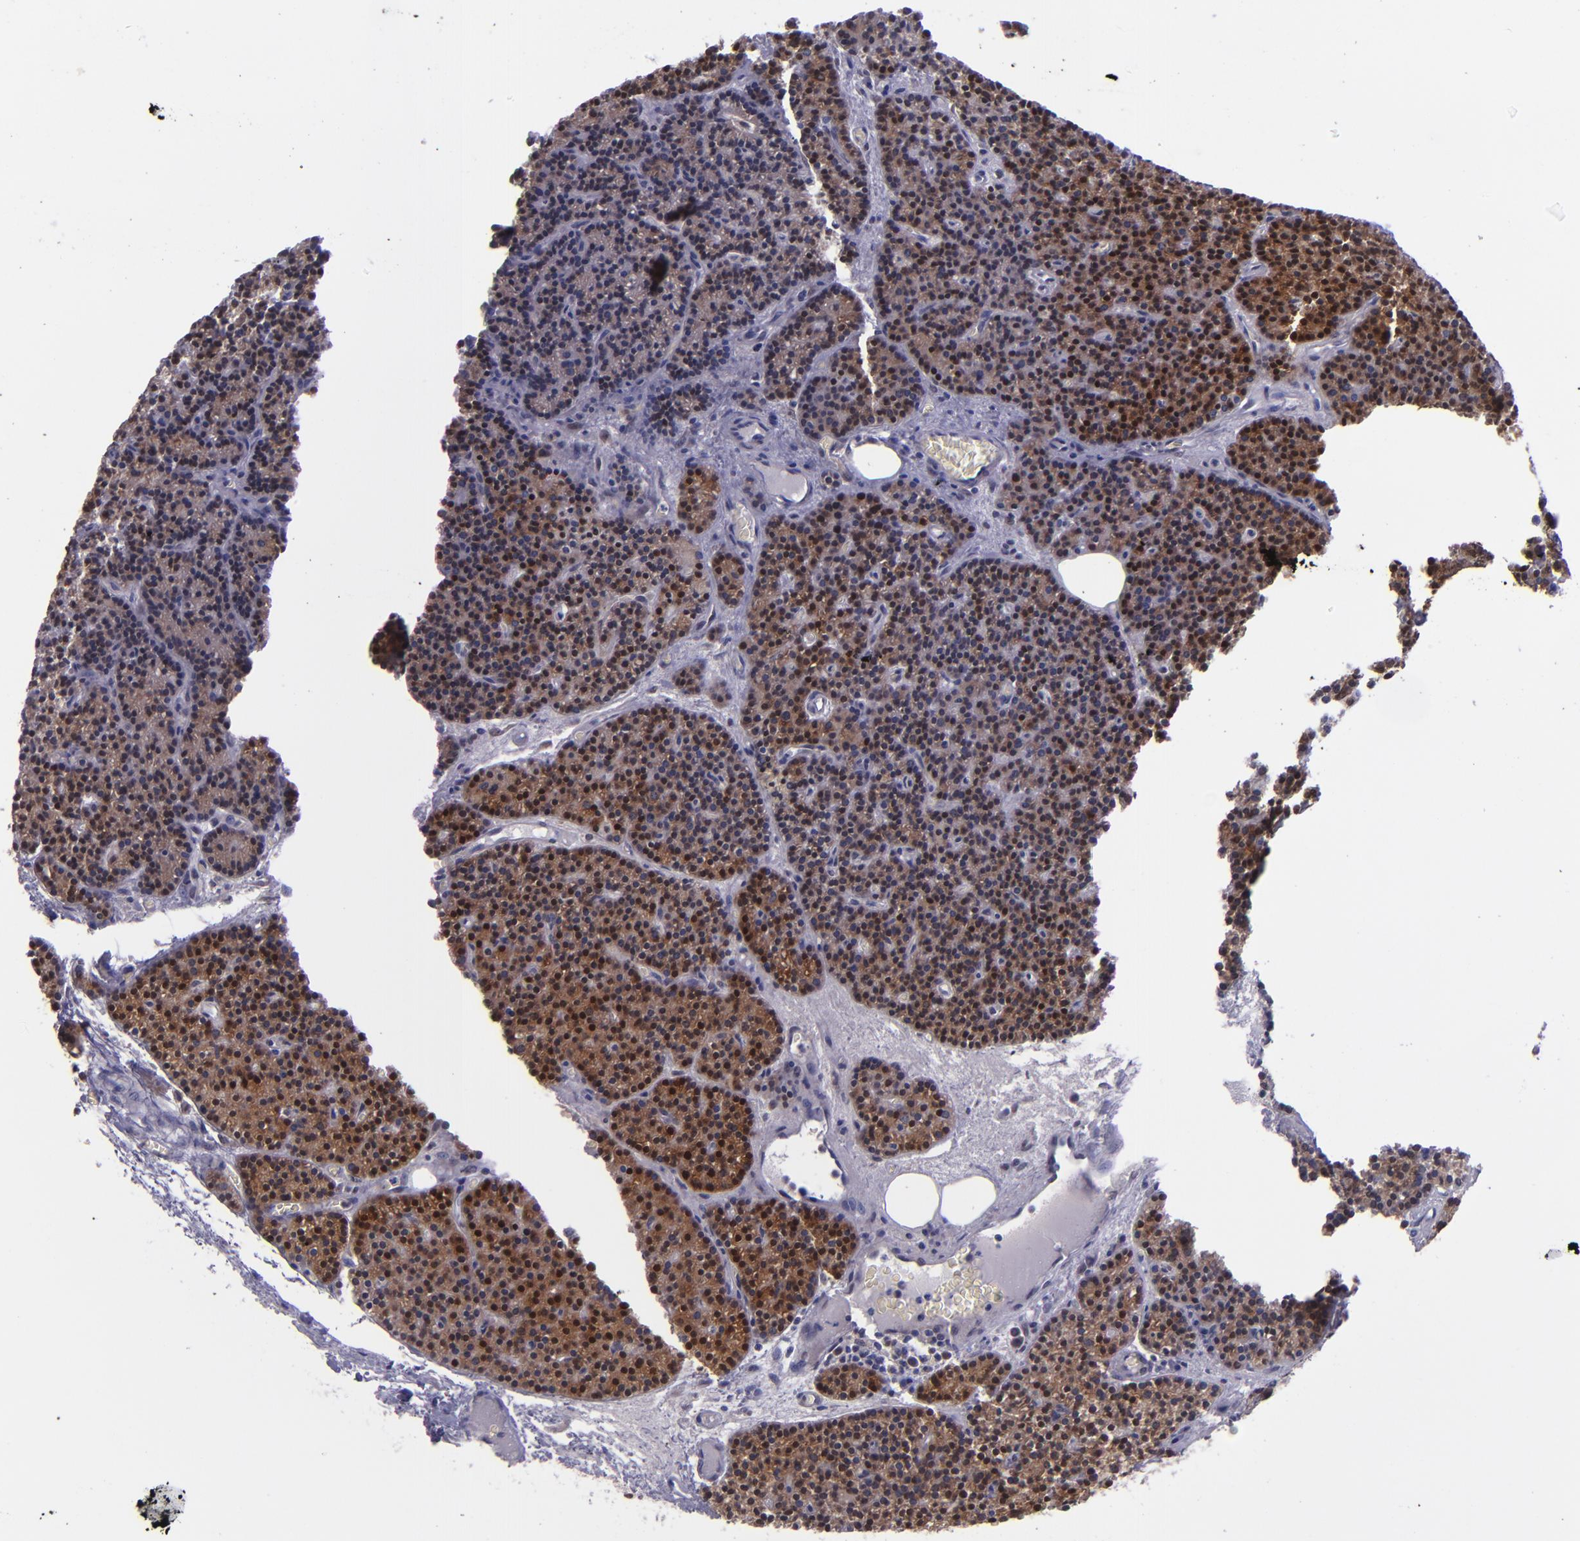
{"staining": {"intensity": "strong", "quantity": ">75%", "location": "cytoplasmic/membranous,nuclear"}, "tissue": "parathyroid gland", "cell_type": "Glandular cells", "image_type": "normal", "snomed": [{"axis": "morphology", "description": "Normal tissue, NOS"}, {"axis": "topography", "description": "Parathyroid gland"}], "caption": "A brown stain labels strong cytoplasmic/membranous,nuclear positivity of a protein in glandular cells of unremarkable human parathyroid gland.", "gene": "BAG1", "patient": {"sex": "male", "age": 57}}